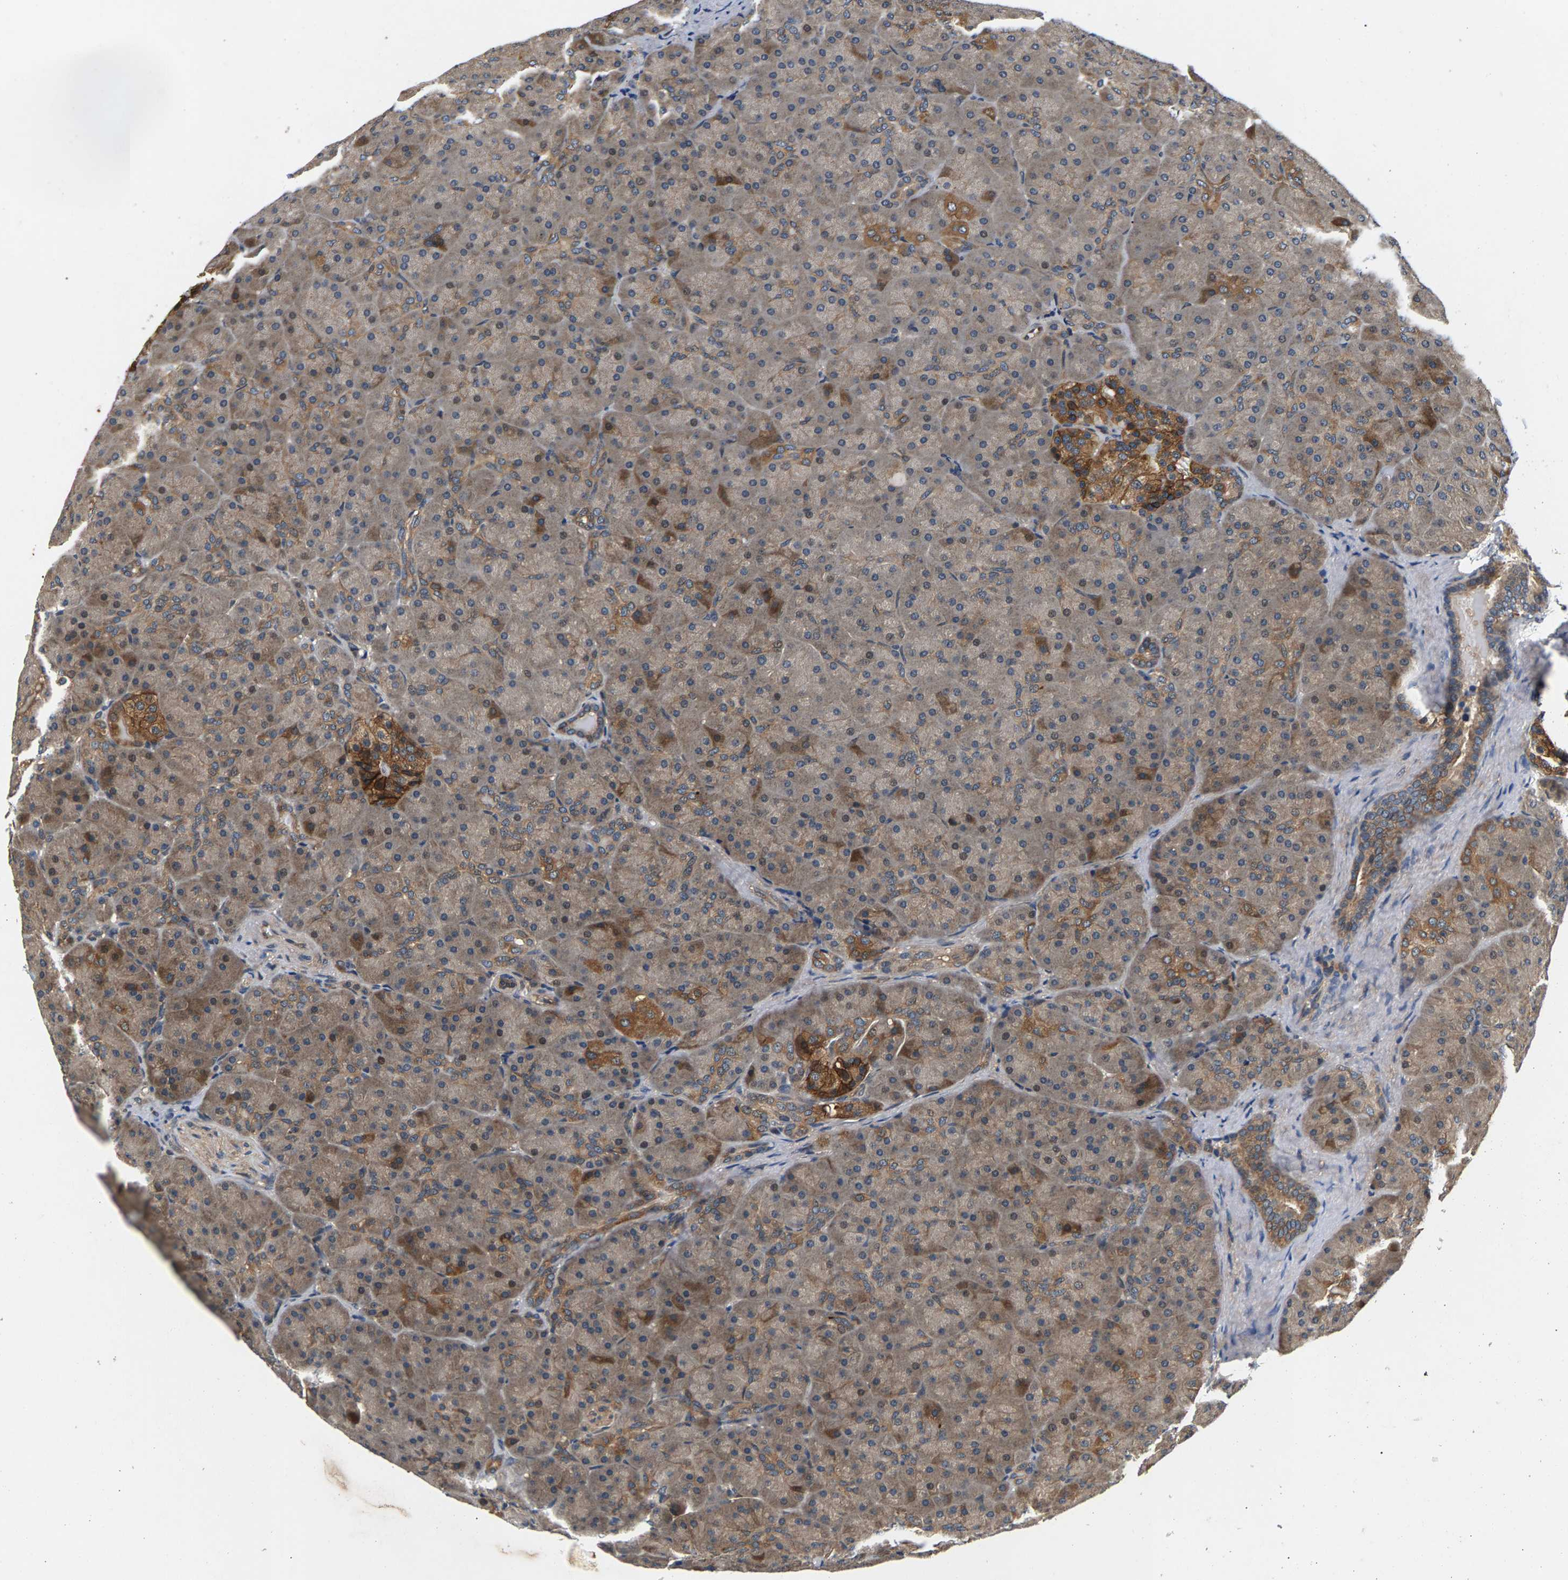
{"staining": {"intensity": "moderate", "quantity": ">75%", "location": "cytoplasmic/membranous"}, "tissue": "pancreas", "cell_type": "Exocrine glandular cells", "image_type": "normal", "snomed": [{"axis": "morphology", "description": "Normal tissue, NOS"}, {"axis": "topography", "description": "Pancreas"}], "caption": "Immunohistochemical staining of normal human pancreas reveals medium levels of moderate cytoplasmic/membranous positivity in approximately >75% of exocrine glandular cells. (Stains: DAB in brown, nuclei in blue, Microscopy: brightfield microscopy at high magnification).", "gene": "FAM78A", "patient": {"sex": "male", "age": 66}}